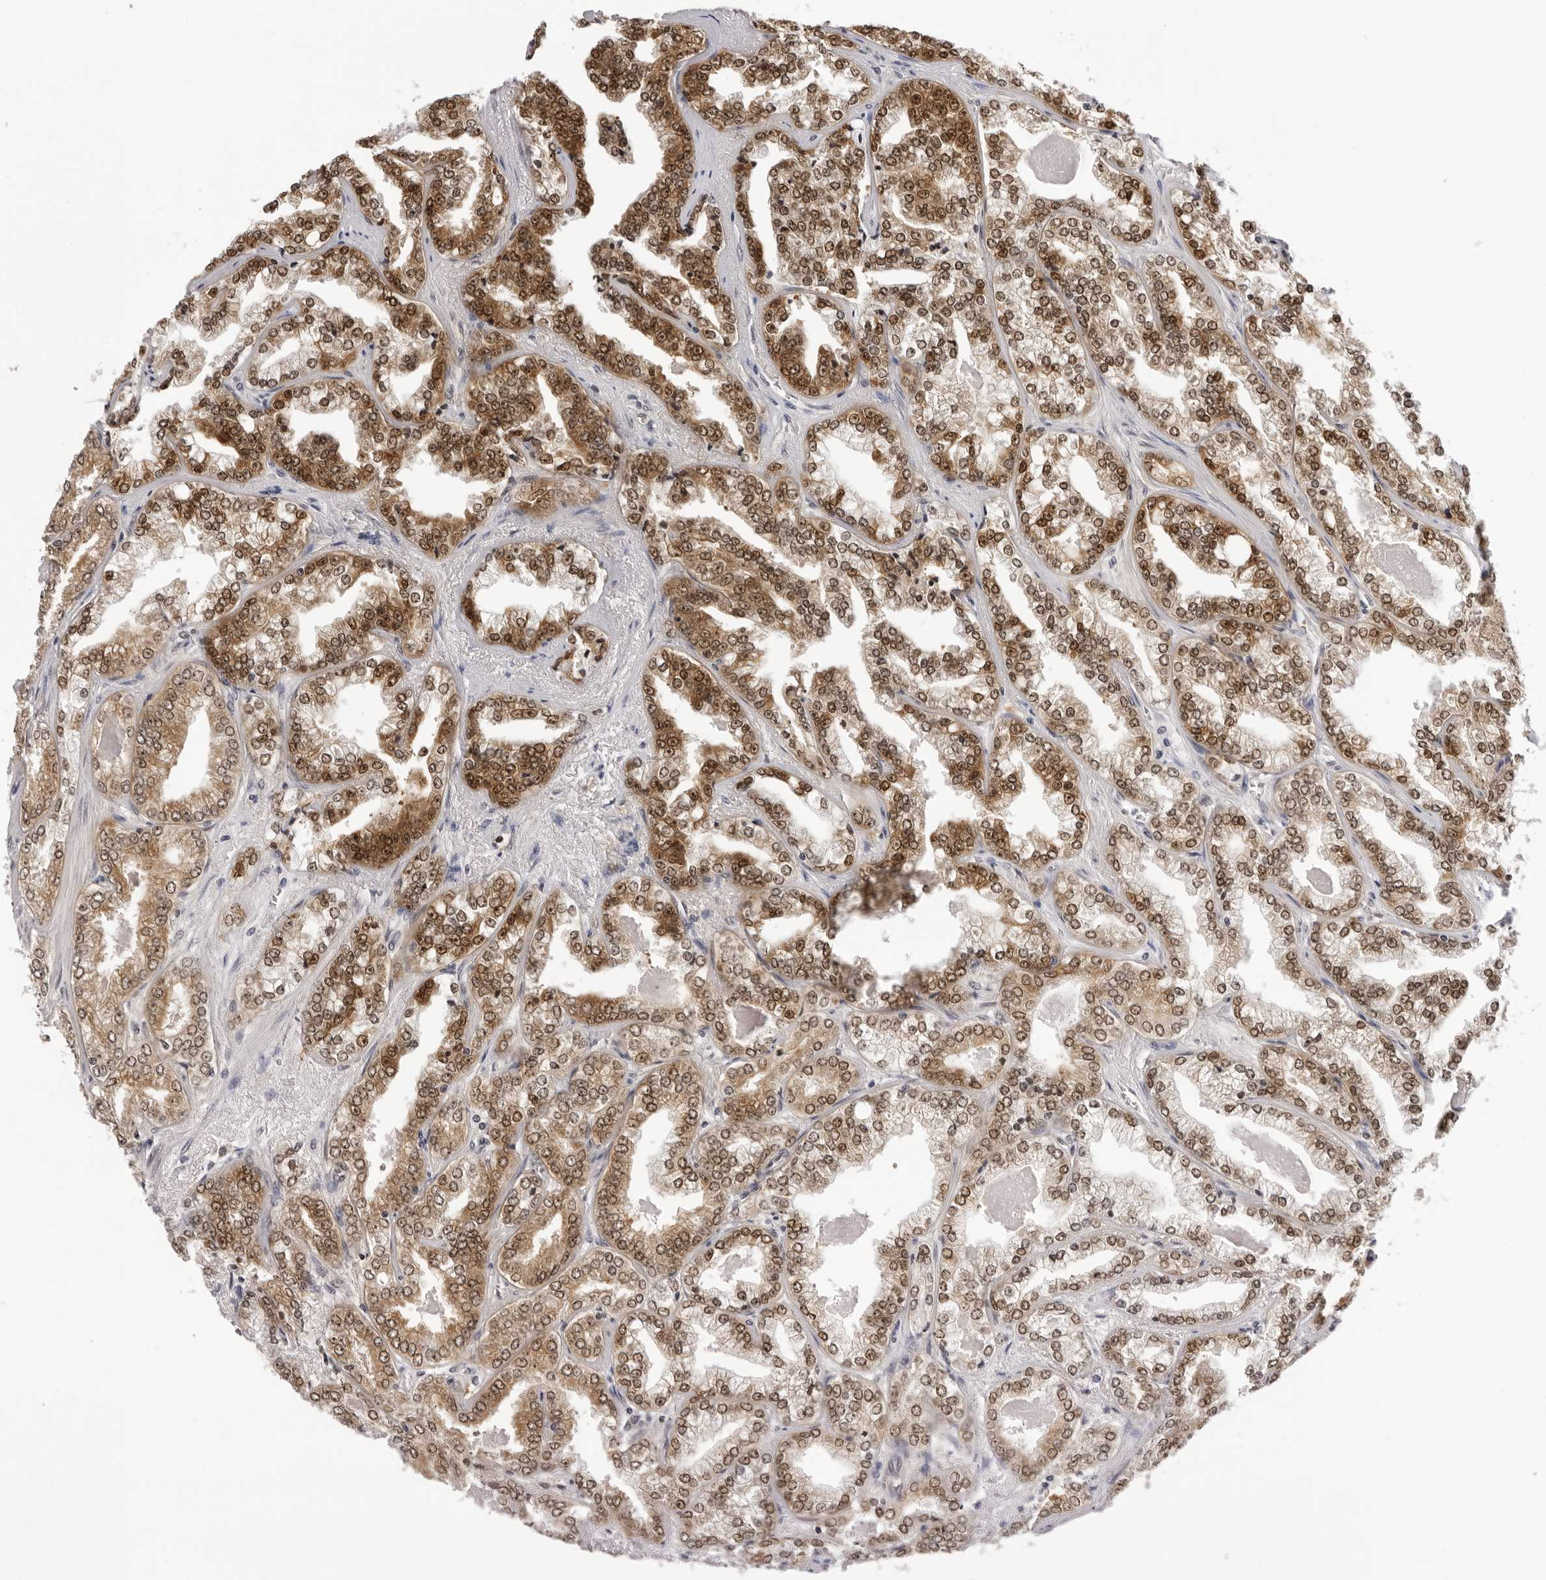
{"staining": {"intensity": "moderate", "quantity": ">75%", "location": "cytoplasmic/membranous,nuclear"}, "tissue": "prostate cancer", "cell_type": "Tumor cells", "image_type": "cancer", "snomed": [{"axis": "morphology", "description": "Adenocarcinoma, High grade"}, {"axis": "topography", "description": "Prostate"}], "caption": "Immunohistochemistry histopathology image of neoplastic tissue: human prostate high-grade adenocarcinoma stained using IHC displays medium levels of moderate protein expression localized specifically in the cytoplasmic/membranous and nuclear of tumor cells, appearing as a cytoplasmic/membranous and nuclear brown color.", "gene": "WDR77", "patient": {"sex": "male", "age": 71}}